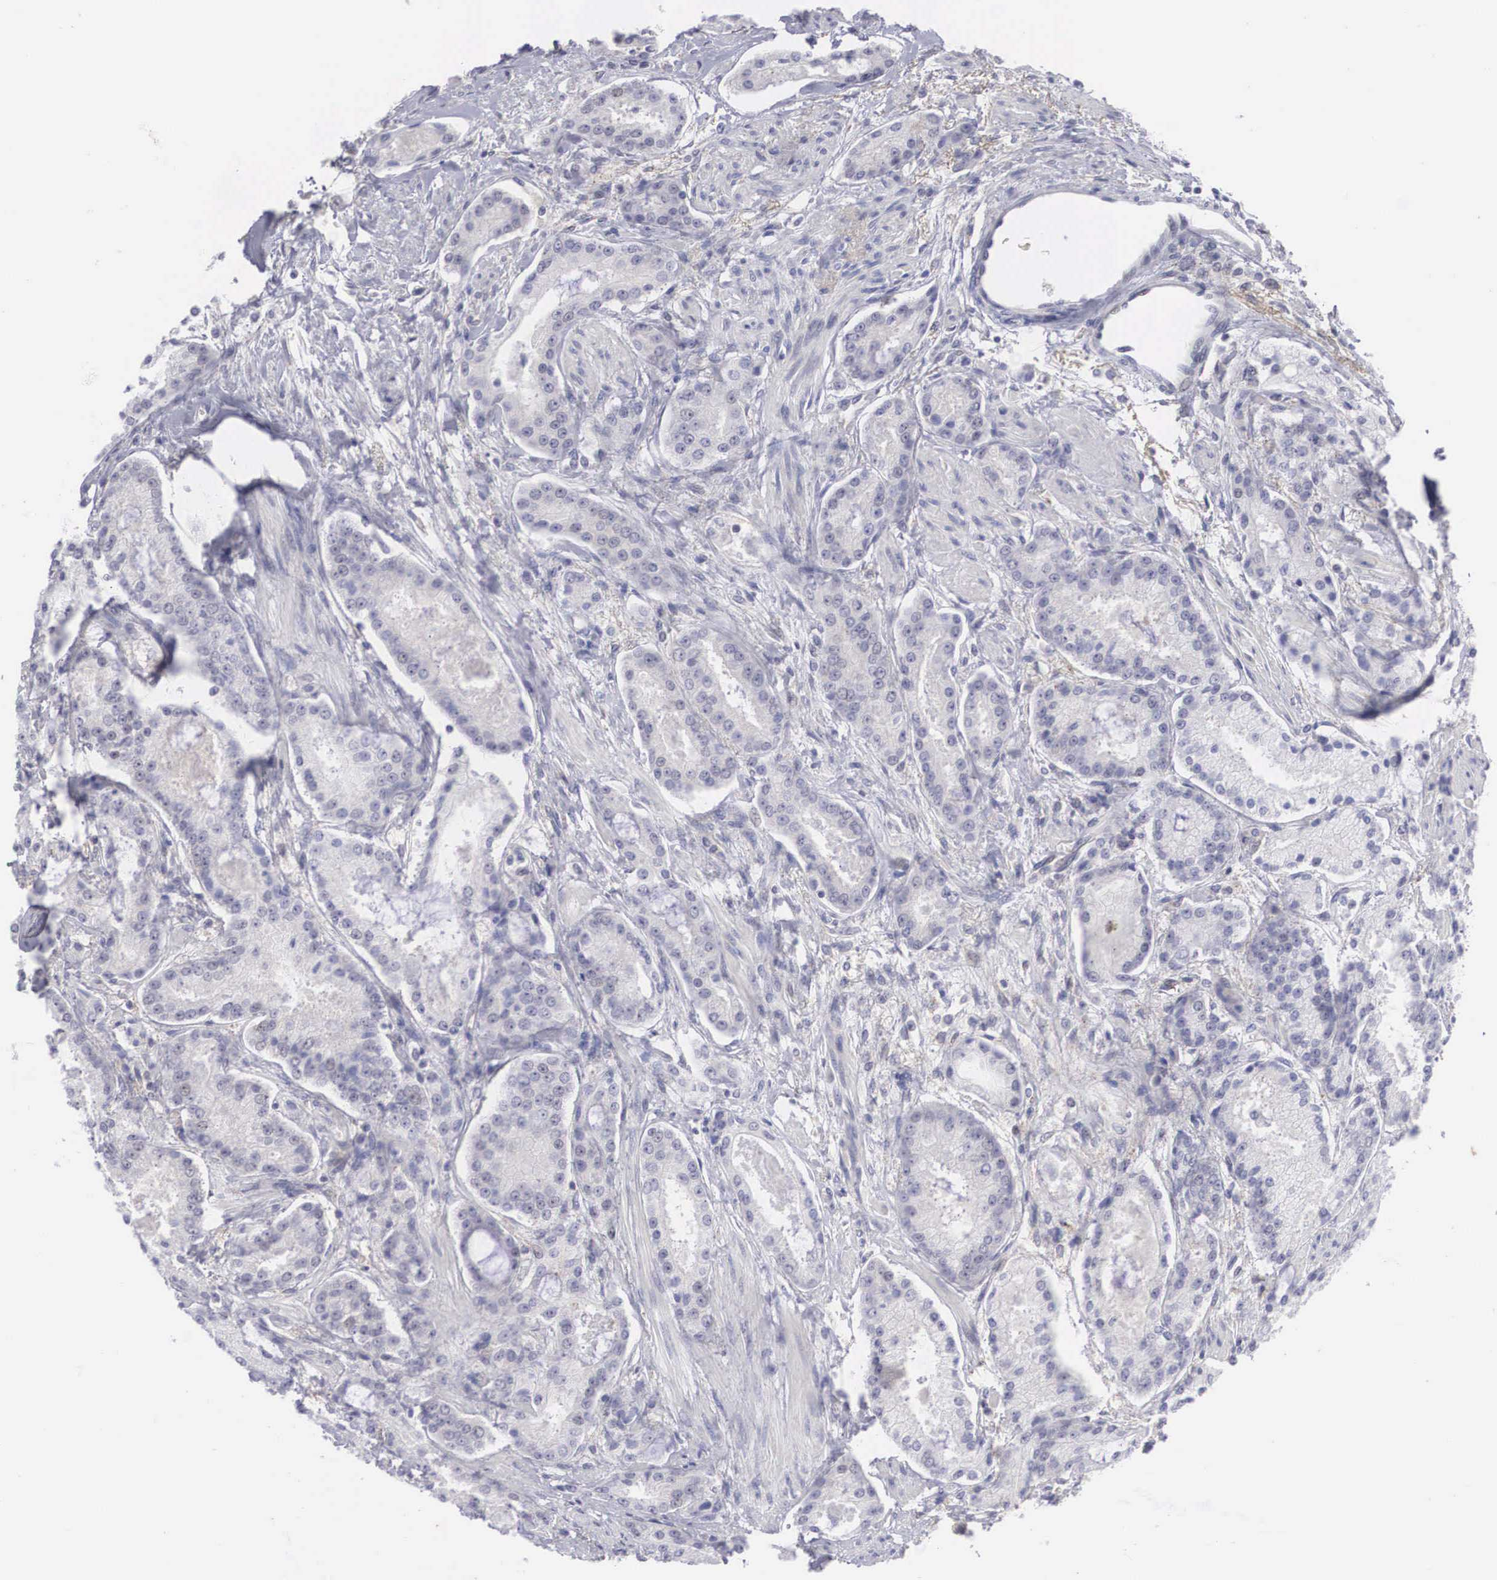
{"staining": {"intensity": "weak", "quantity": "<25%", "location": "nuclear"}, "tissue": "prostate cancer", "cell_type": "Tumor cells", "image_type": "cancer", "snomed": [{"axis": "morphology", "description": "Adenocarcinoma, Medium grade"}, {"axis": "topography", "description": "Prostate"}], "caption": "Prostate medium-grade adenocarcinoma stained for a protein using IHC displays no staining tumor cells.", "gene": "RBPJ", "patient": {"sex": "male", "age": 72}}